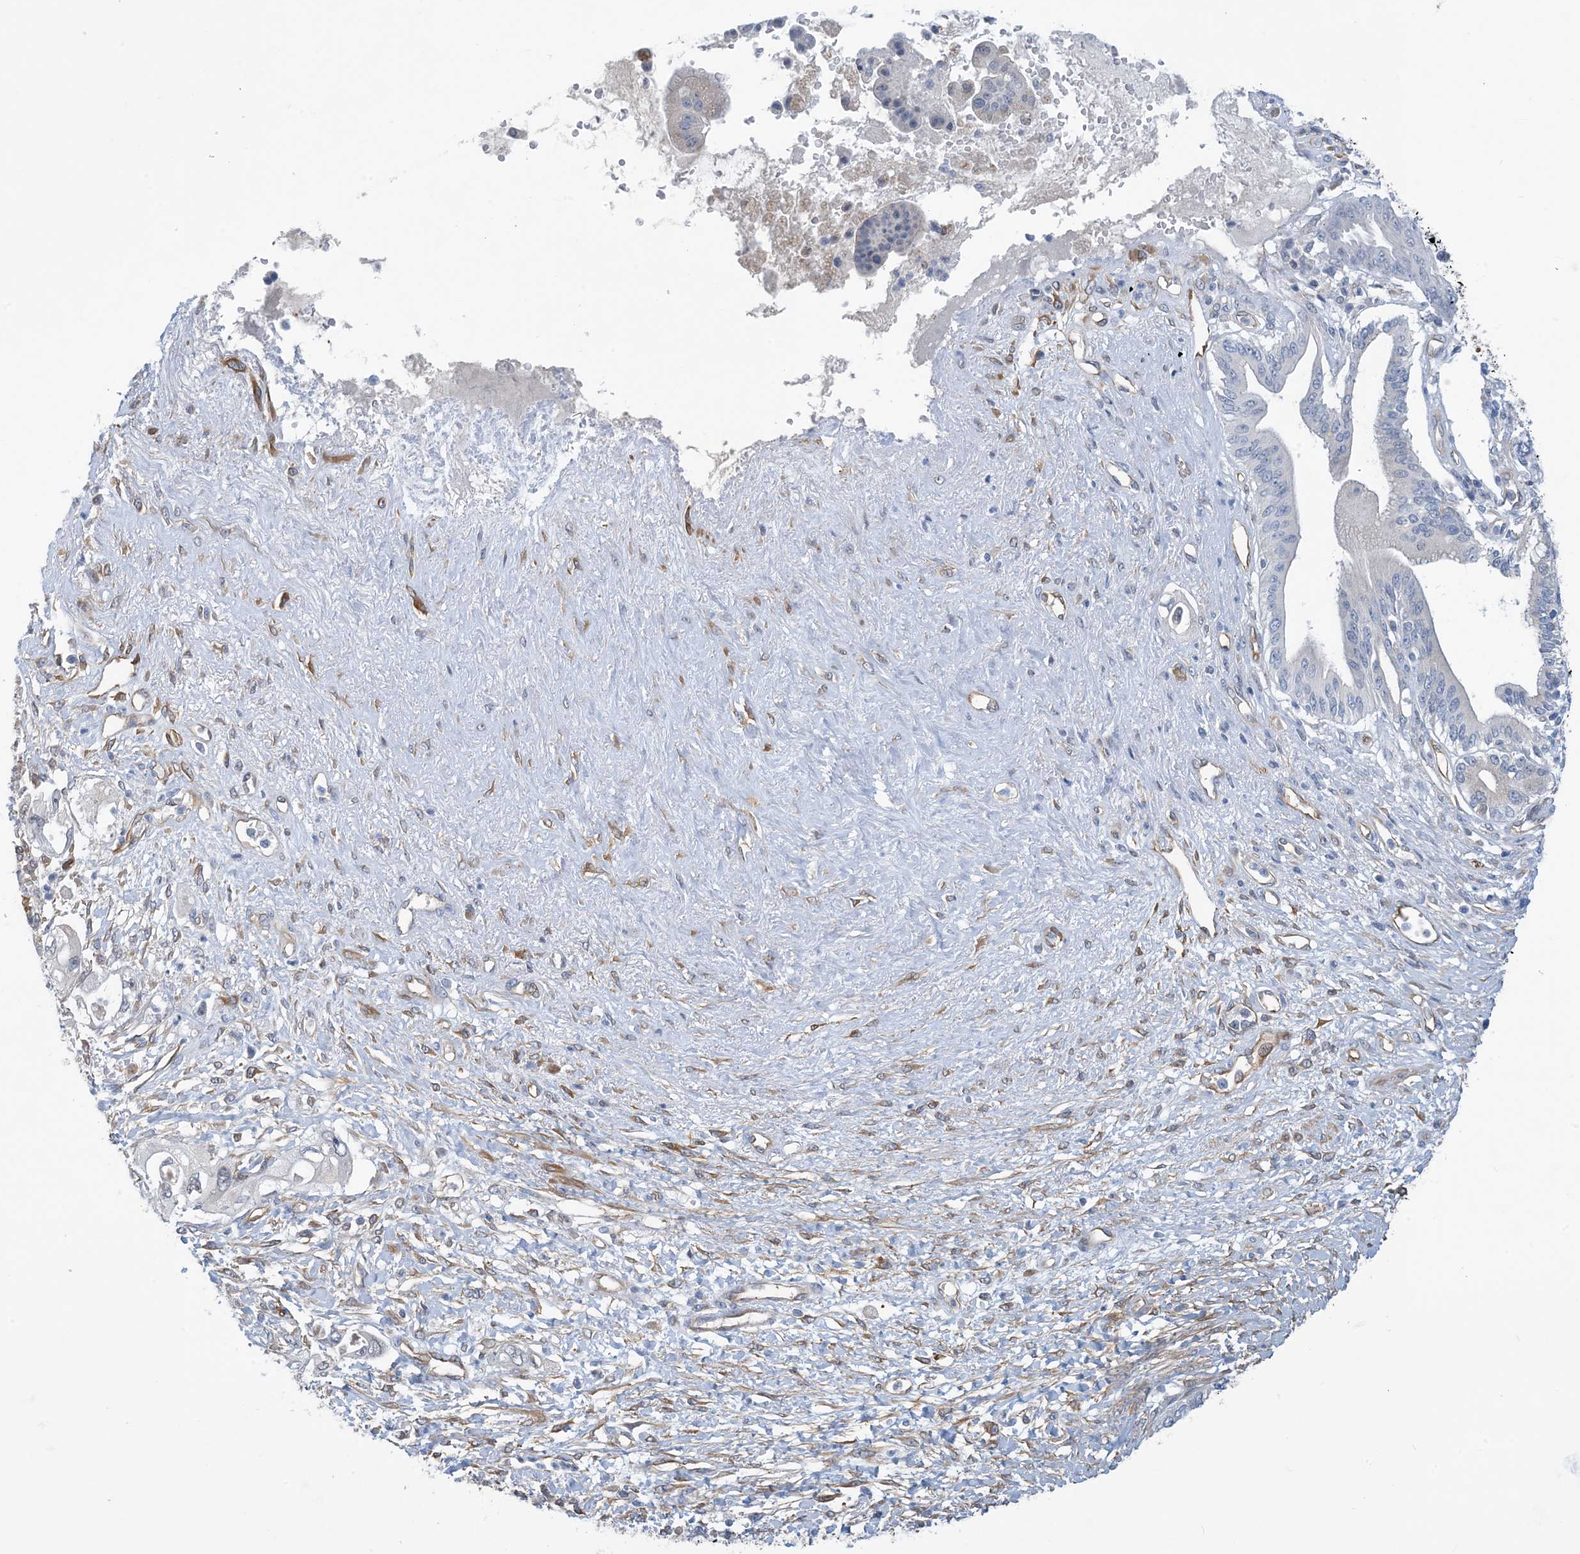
{"staining": {"intensity": "negative", "quantity": "none", "location": "none"}, "tissue": "pancreatic cancer", "cell_type": "Tumor cells", "image_type": "cancer", "snomed": [{"axis": "morphology", "description": "Inflammation, NOS"}, {"axis": "morphology", "description": "Adenocarcinoma, NOS"}, {"axis": "topography", "description": "Pancreas"}], "caption": "There is no significant expression in tumor cells of pancreatic adenocarcinoma.", "gene": "EIF2A", "patient": {"sex": "female", "age": 56}}